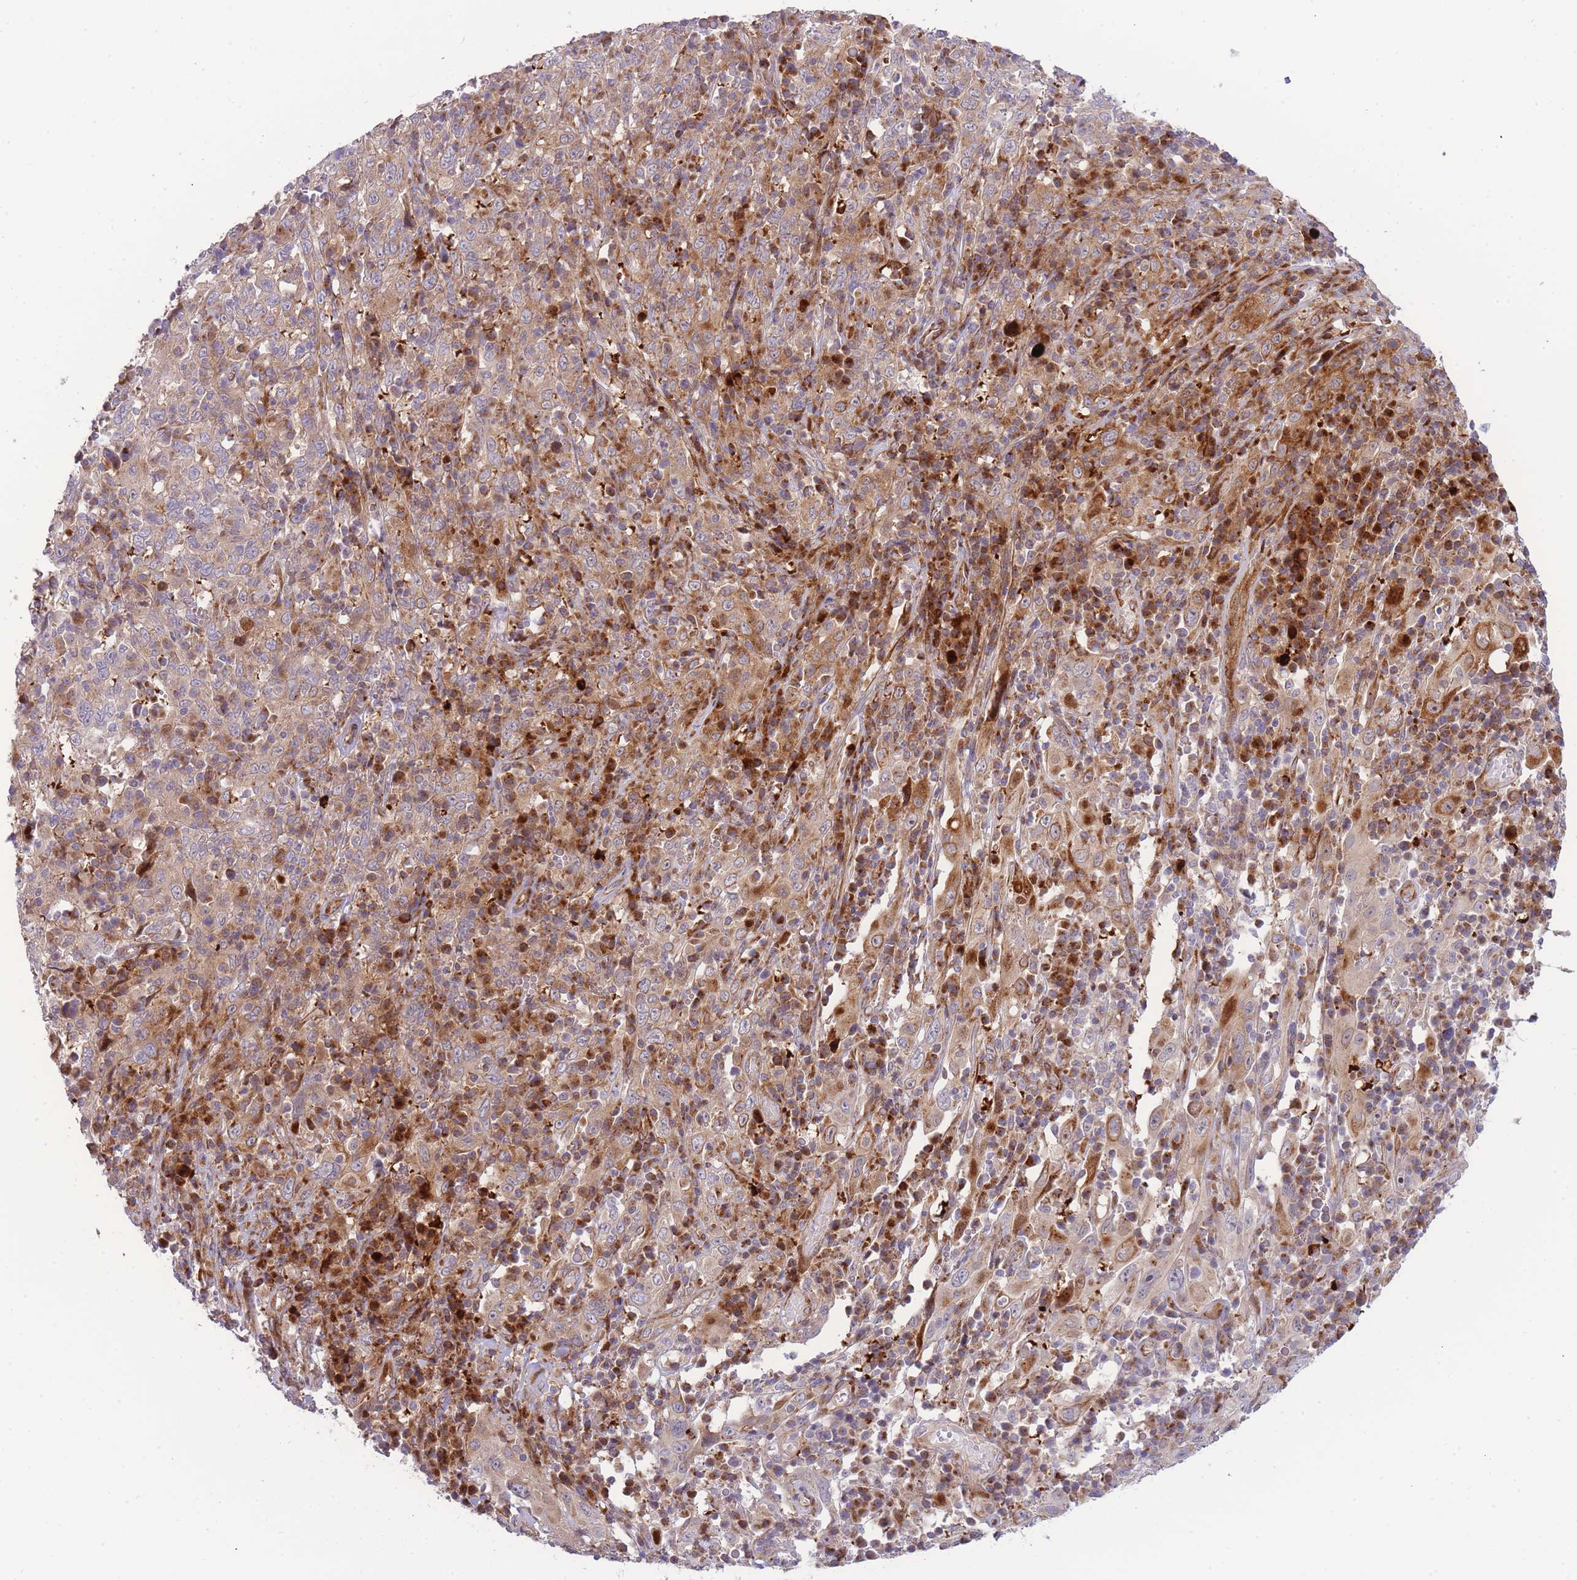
{"staining": {"intensity": "moderate", "quantity": "25%-75%", "location": "cytoplasmic/membranous"}, "tissue": "cervical cancer", "cell_type": "Tumor cells", "image_type": "cancer", "snomed": [{"axis": "morphology", "description": "Squamous cell carcinoma, NOS"}, {"axis": "topography", "description": "Cervix"}], "caption": "Immunohistochemical staining of human cervical cancer reveals medium levels of moderate cytoplasmic/membranous positivity in about 25%-75% of tumor cells.", "gene": "ATP5MC2", "patient": {"sex": "female", "age": 46}}